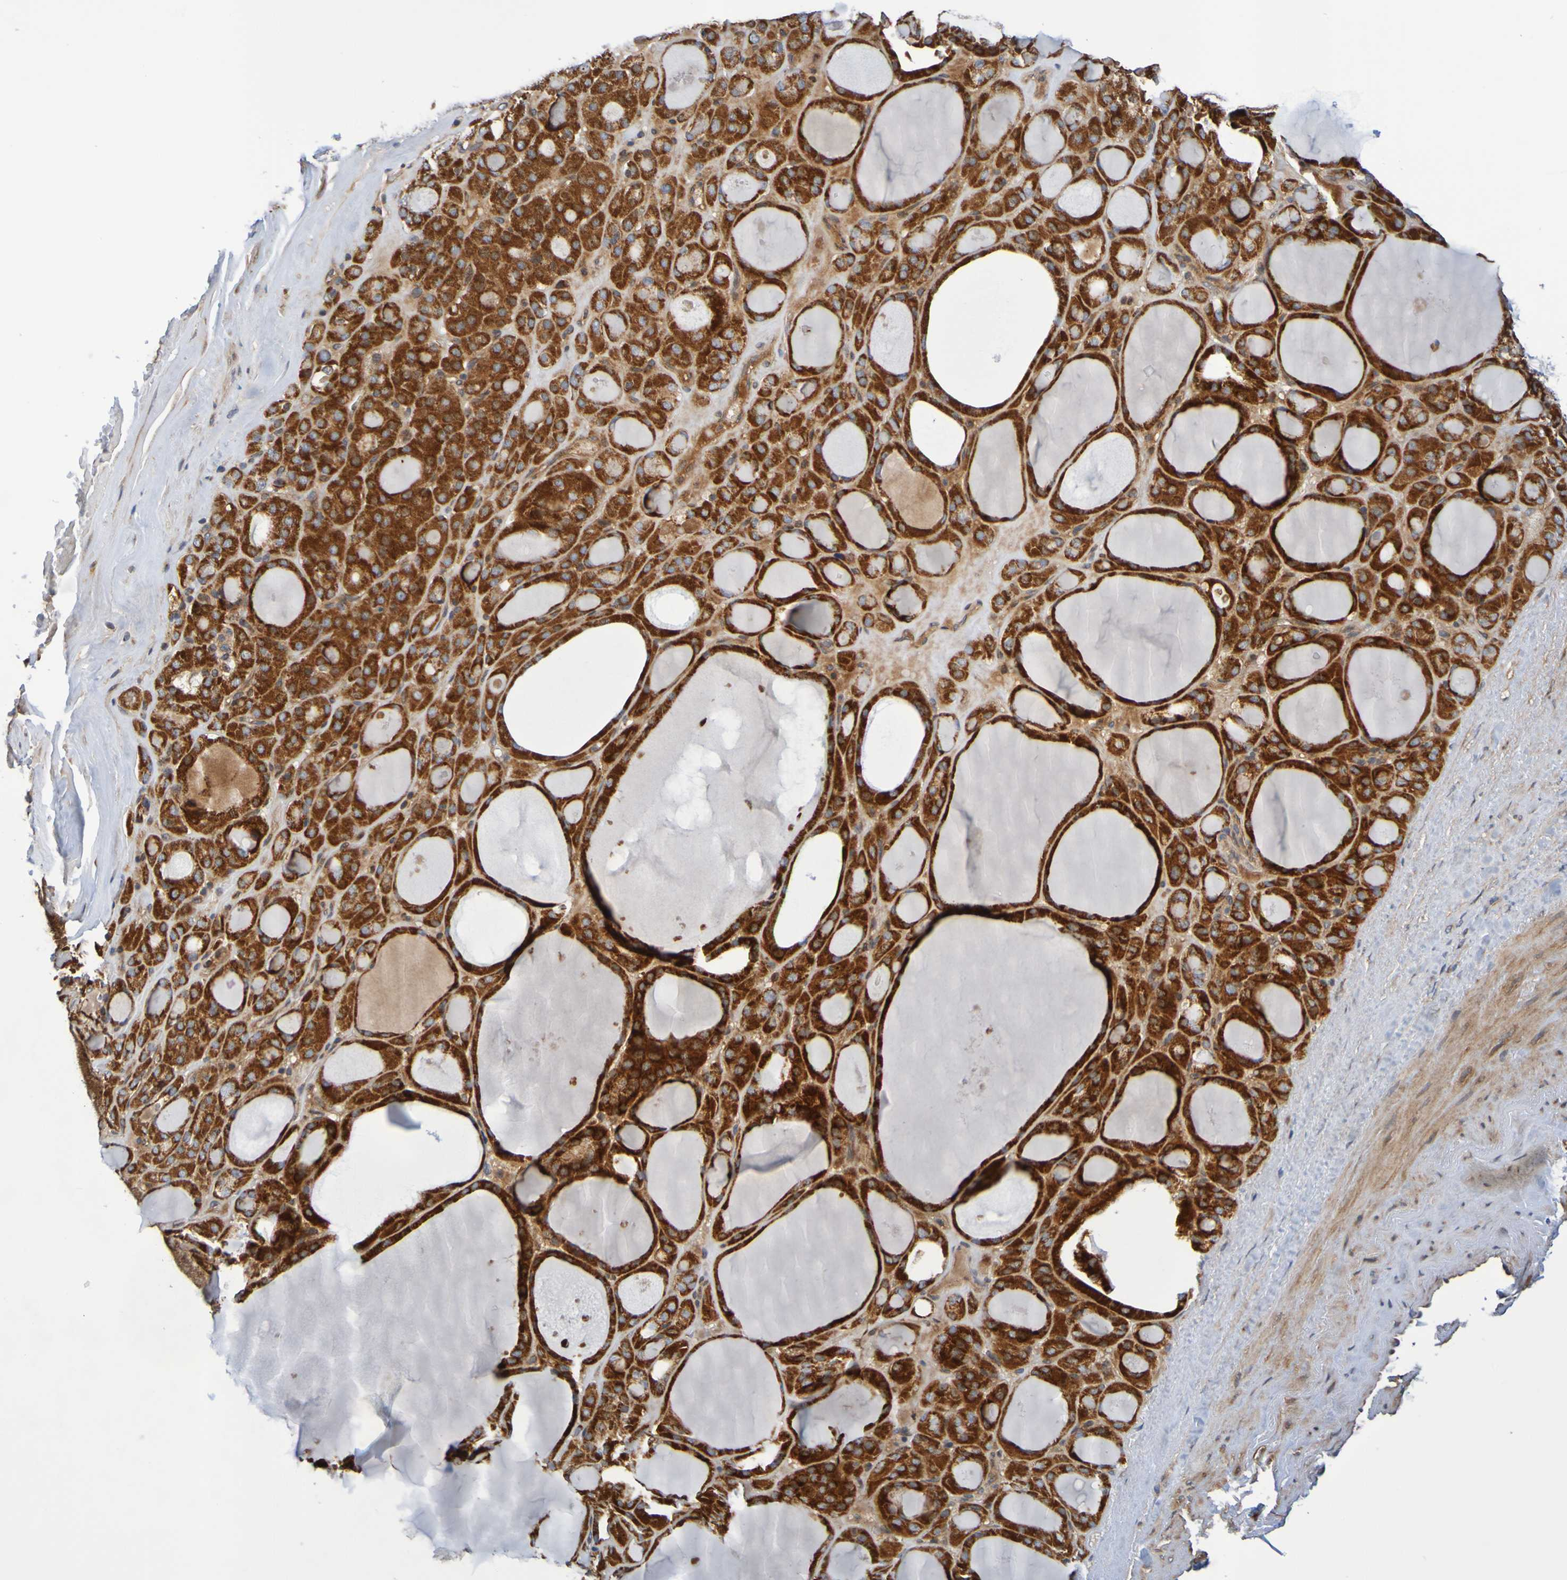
{"staining": {"intensity": "strong", "quantity": ">75%", "location": "cytoplasmic/membranous"}, "tissue": "thyroid gland", "cell_type": "Glandular cells", "image_type": "normal", "snomed": [{"axis": "morphology", "description": "Normal tissue, NOS"}, {"axis": "morphology", "description": "Carcinoma, NOS"}, {"axis": "topography", "description": "Thyroid gland"}], "caption": "This photomicrograph shows IHC staining of benign thyroid gland, with high strong cytoplasmic/membranous staining in about >75% of glandular cells.", "gene": "CCDC51", "patient": {"sex": "female", "age": 86}}